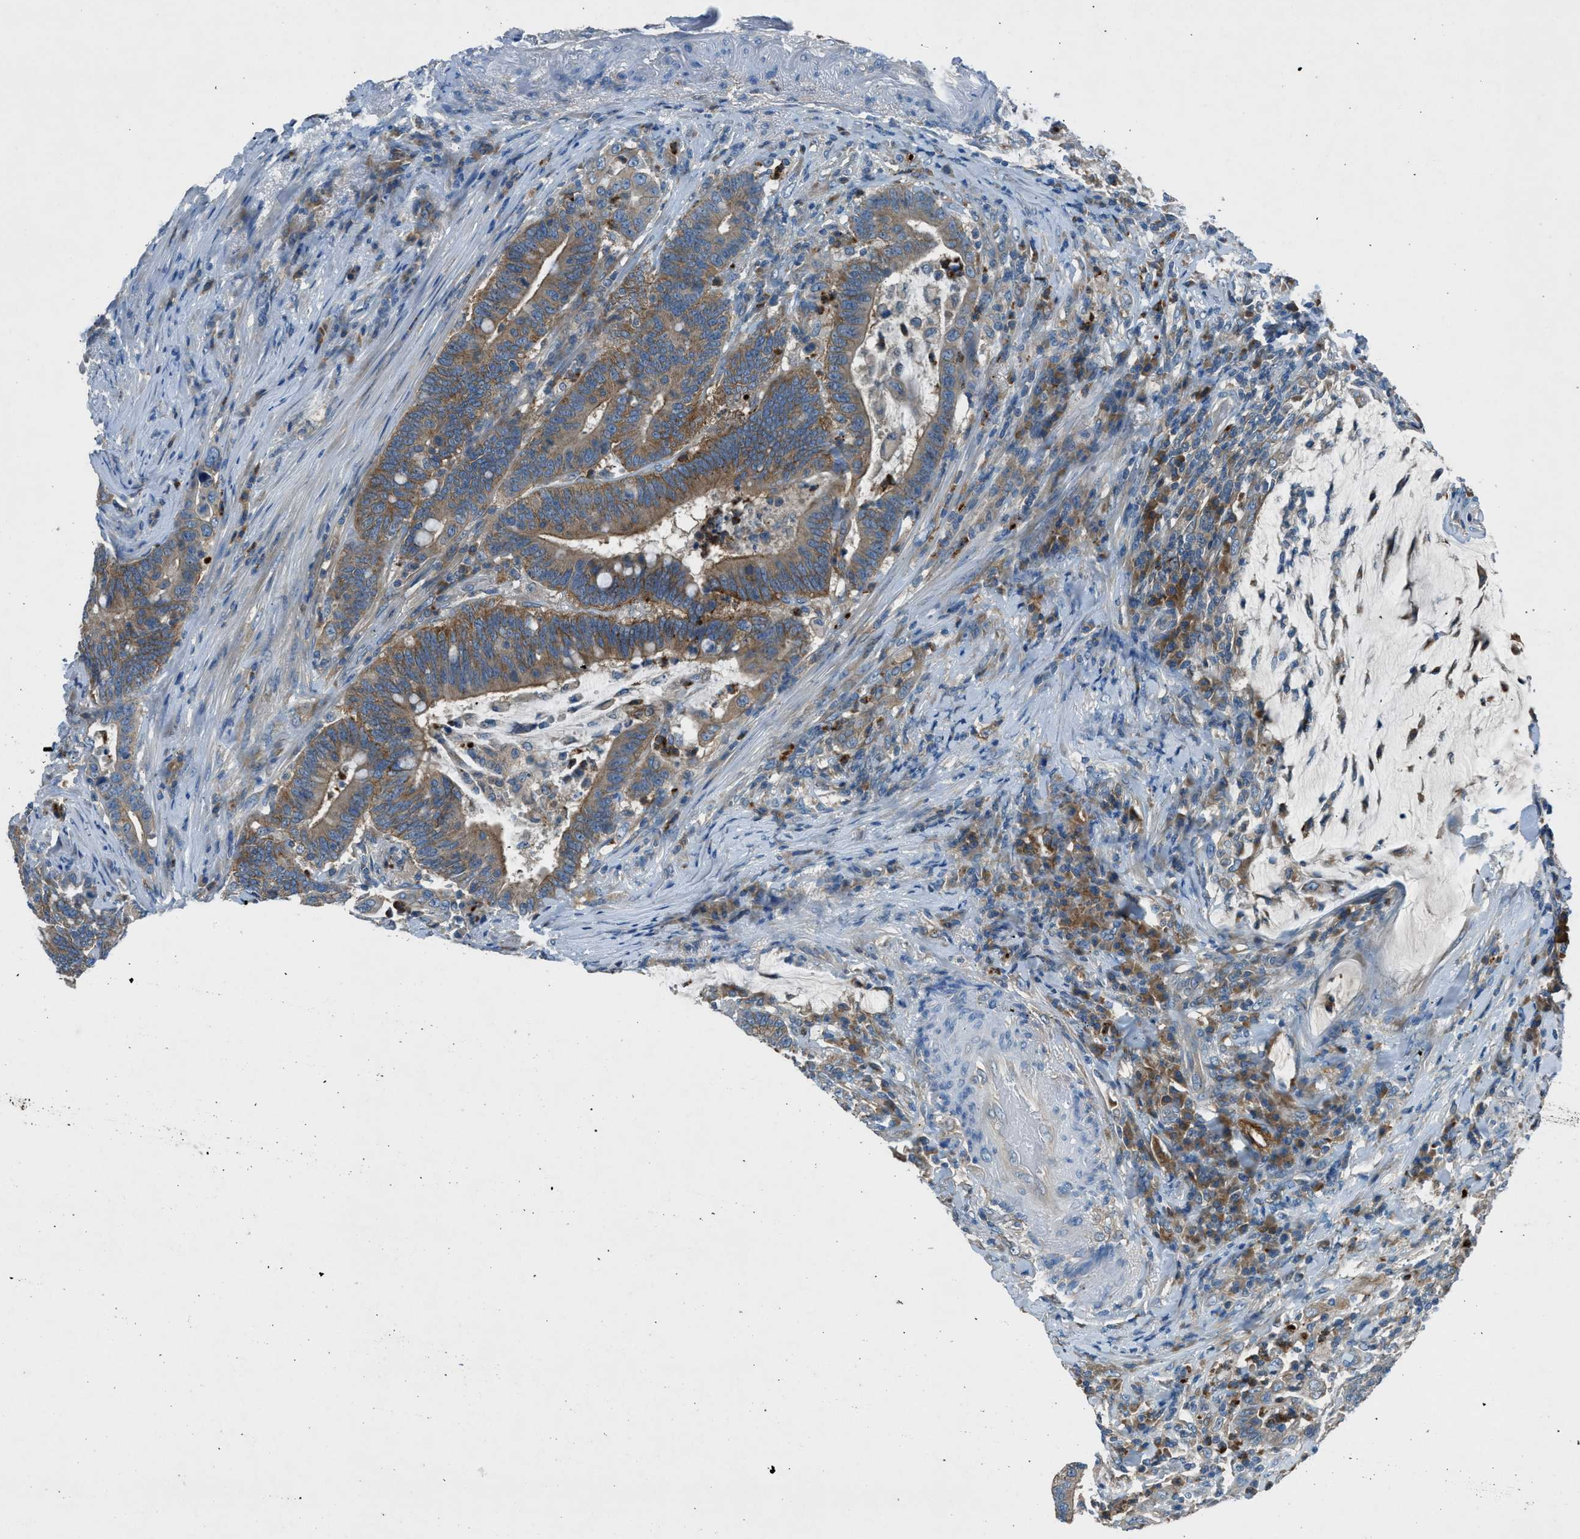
{"staining": {"intensity": "moderate", "quantity": ">75%", "location": "cytoplasmic/membranous"}, "tissue": "colorectal cancer", "cell_type": "Tumor cells", "image_type": "cancer", "snomed": [{"axis": "morphology", "description": "Normal tissue, NOS"}, {"axis": "morphology", "description": "Adenocarcinoma, NOS"}, {"axis": "topography", "description": "Colon"}], "caption": "Immunohistochemistry staining of colorectal adenocarcinoma, which demonstrates medium levels of moderate cytoplasmic/membranous staining in approximately >75% of tumor cells indicating moderate cytoplasmic/membranous protein staining. The staining was performed using DAB (brown) for protein detection and nuclei were counterstained in hematoxylin (blue).", "gene": "BMP1", "patient": {"sex": "female", "age": 66}}